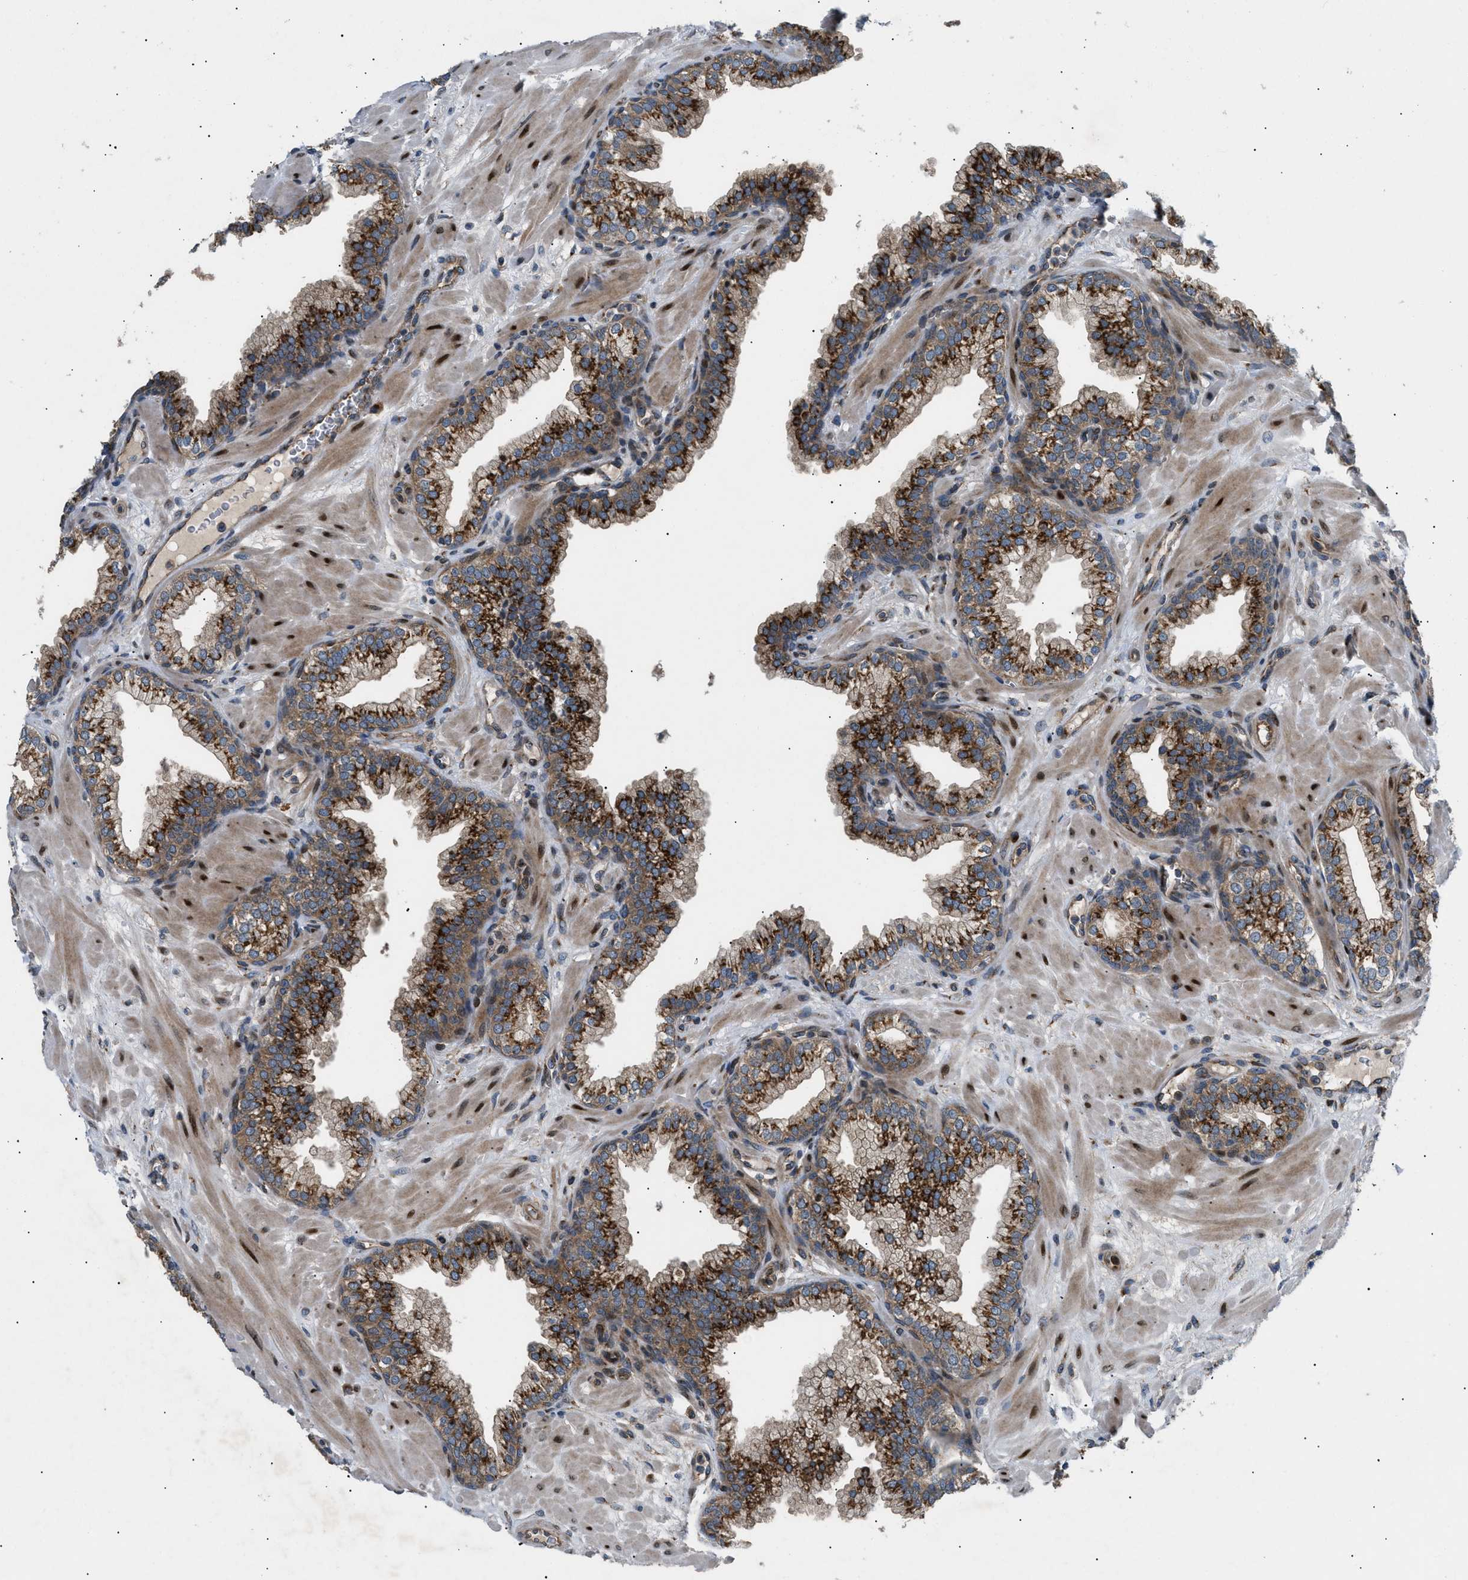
{"staining": {"intensity": "strong", "quantity": ">75%", "location": "cytoplasmic/membranous"}, "tissue": "prostate", "cell_type": "Glandular cells", "image_type": "normal", "snomed": [{"axis": "morphology", "description": "Normal tissue, NOS"}, {"axis": "morphology", "description": "Urothelial carcinoma, Low grade"}, {"axis": "topography", "description": "Urinary bladder"}, {"axis": "topography", "description": "Prostate"}], "caption": "This histopathology image exhibits IHC staining of benign human prostate, with high strong cytoplasmic/membranous staining in approximately >75% of glandular cells.", "gene": "LYSMD3", "patient": {"sex": "male", "age": 60}}